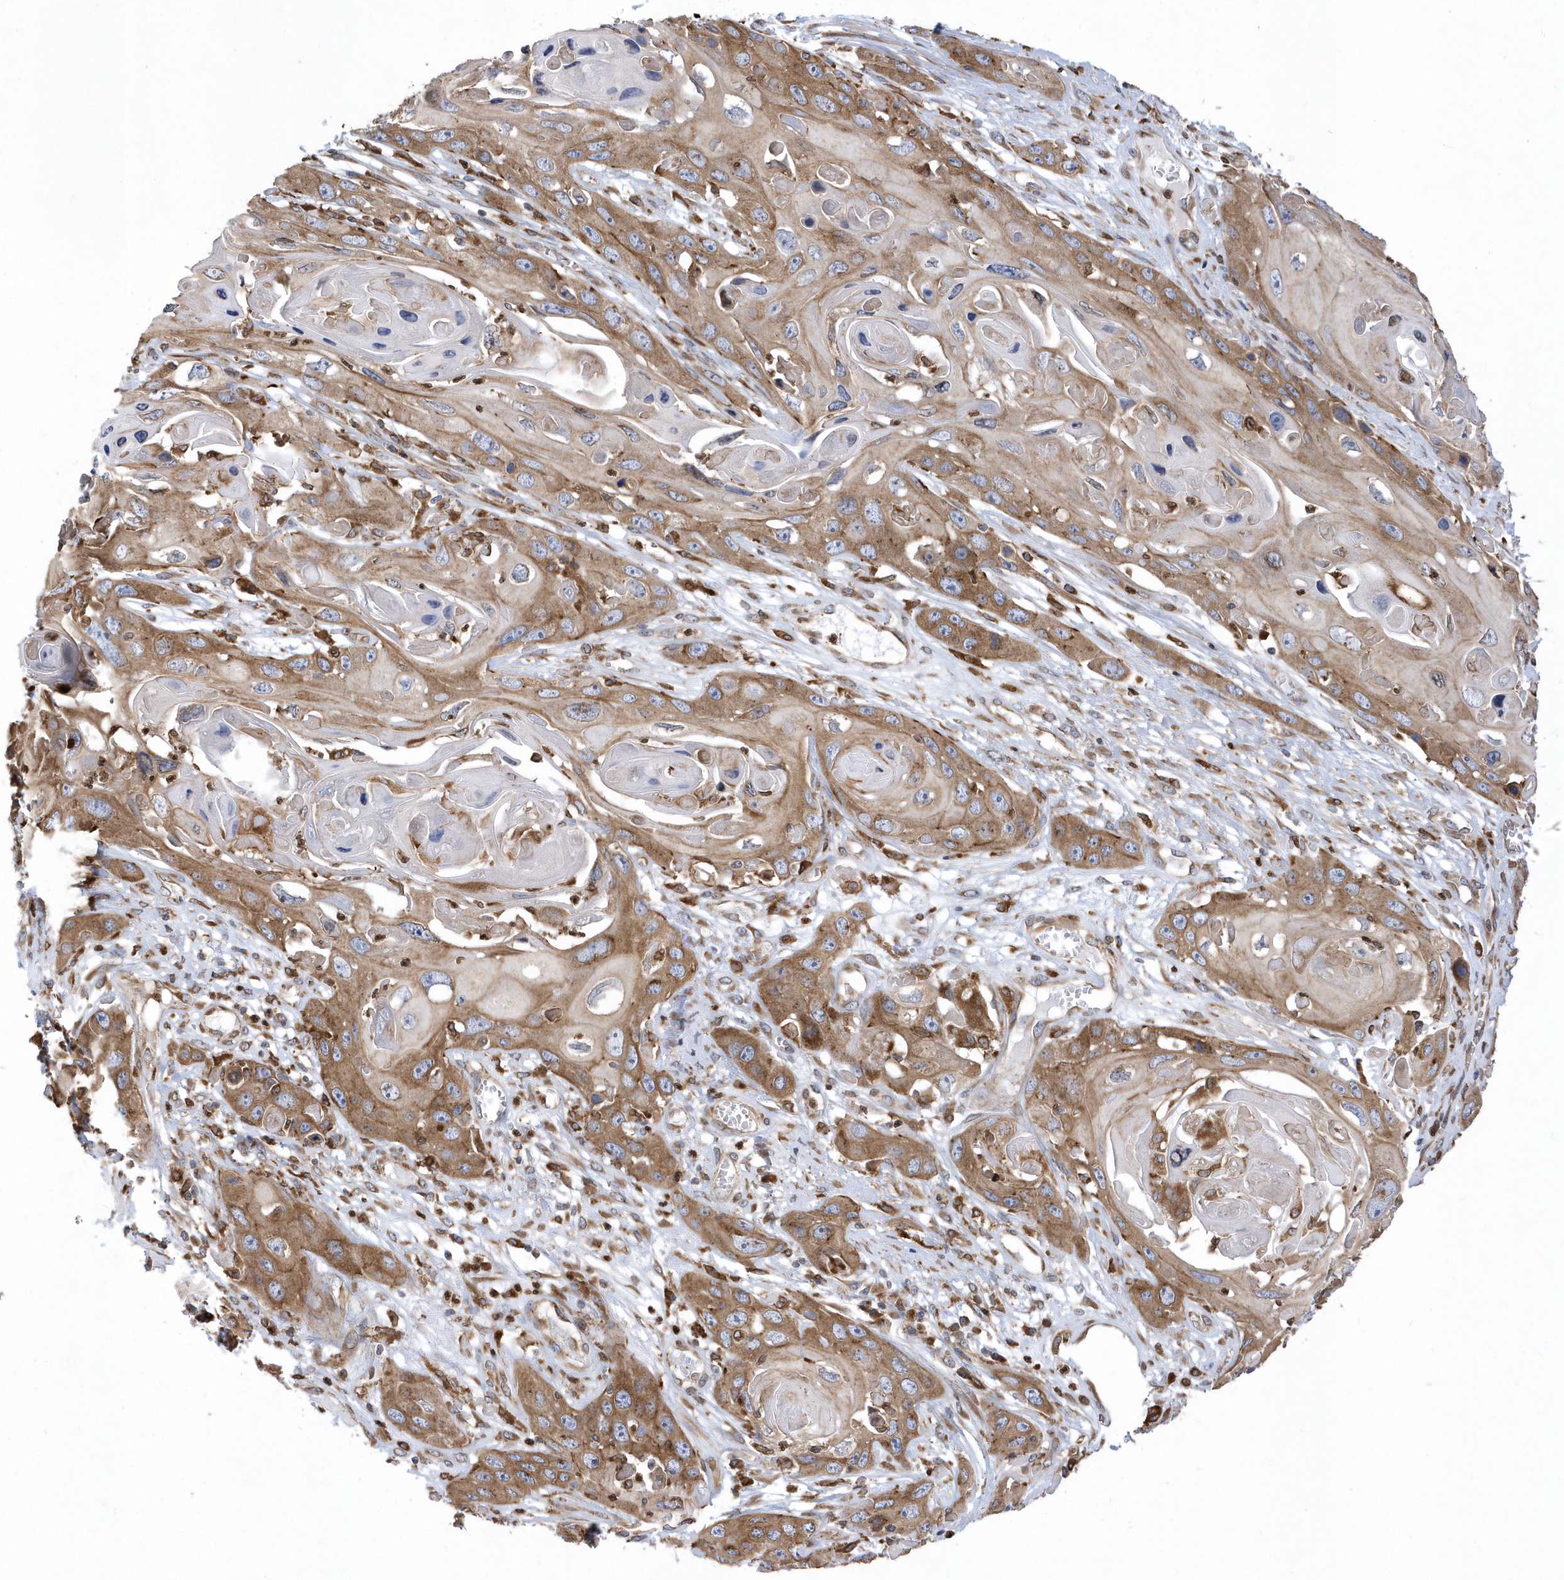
{"staining": {"intensity": "moderate", "quantity": ">75%", "location": "cytoplasmic/membranous"}, "tissue": "skin cancer", "cell_type": "Tumor cells", "image_type": "cancer", "snomed": [{"axis": "morphology", "description": "Squamous cell carcinoma, NOS"}, {"axis": "topography", "description": "Skin"}], "caption": "IHC staining of skin squamous cell carcinoma, which displays medium levels of moderate cytoplasmic/membranous expression in about >75% of tumor cells indicating moderate cytoplasmic/membranous protein staining. The staining was performed using DAB (brown) for protein detection and nuclei were counterstained in hematoxylin (blue).", "gene": "VAMP7", "patient": {"sex": "male", "age": 55}}